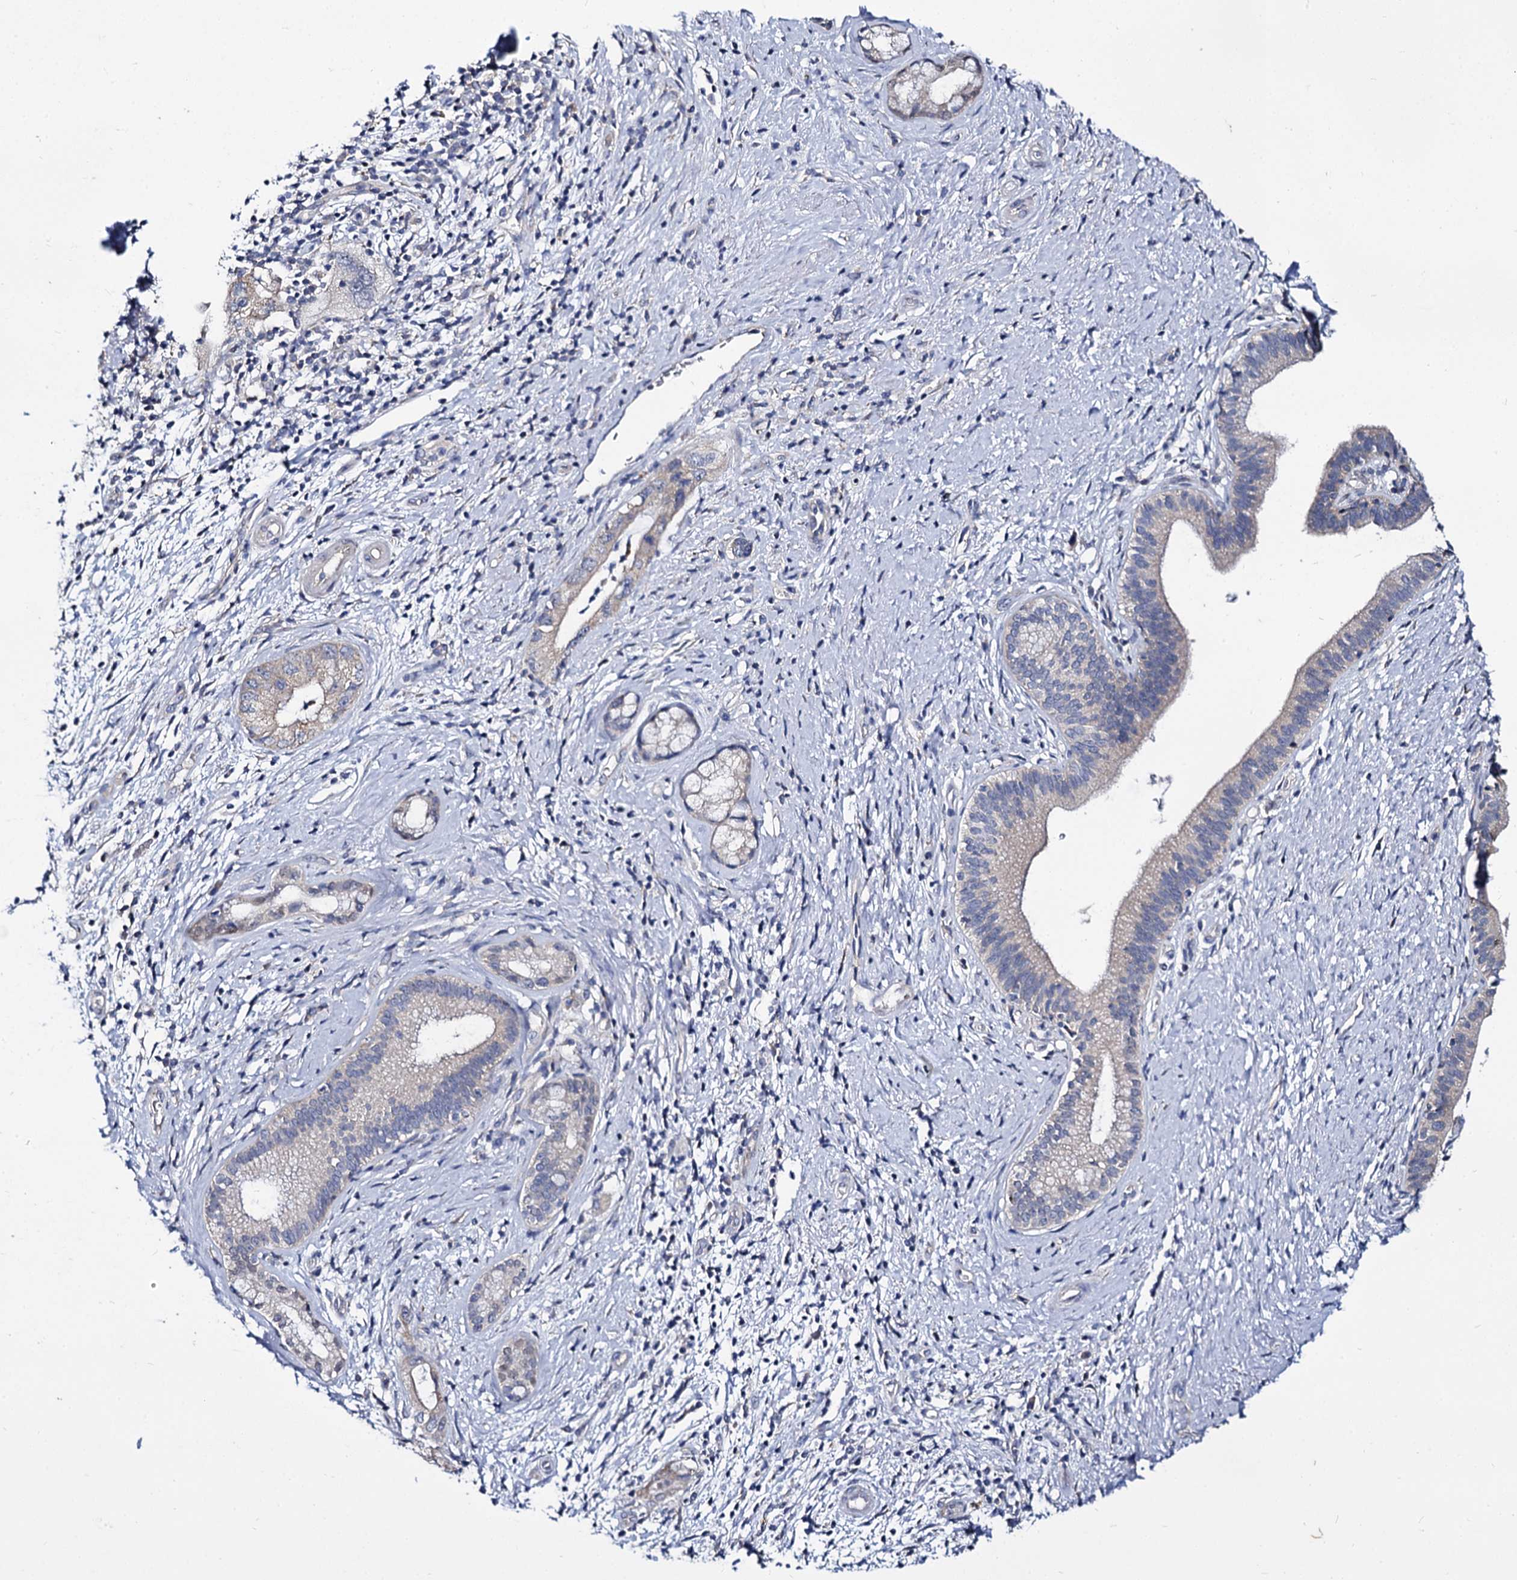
{"staining": {"intensity": "negative", "quantity": "none", "location": "none"}, "tissue": "pancreatic cancer", "cell_type": "Tumor cells", "image_type": "cancer", "snomed": [{"axis": "morphology", "description": "Adenocarcinoma, NOS"}, {"axis": "topography", "description": "Pancreas"}], "caption": "Tumor cells are negative for protein expression in human adenocarcinoma (pancreatic). (DAB immunohistochemistry (IHC), high magnification).", "gene": "PANX2", "patient": {"sex": "female", "age": 73}}